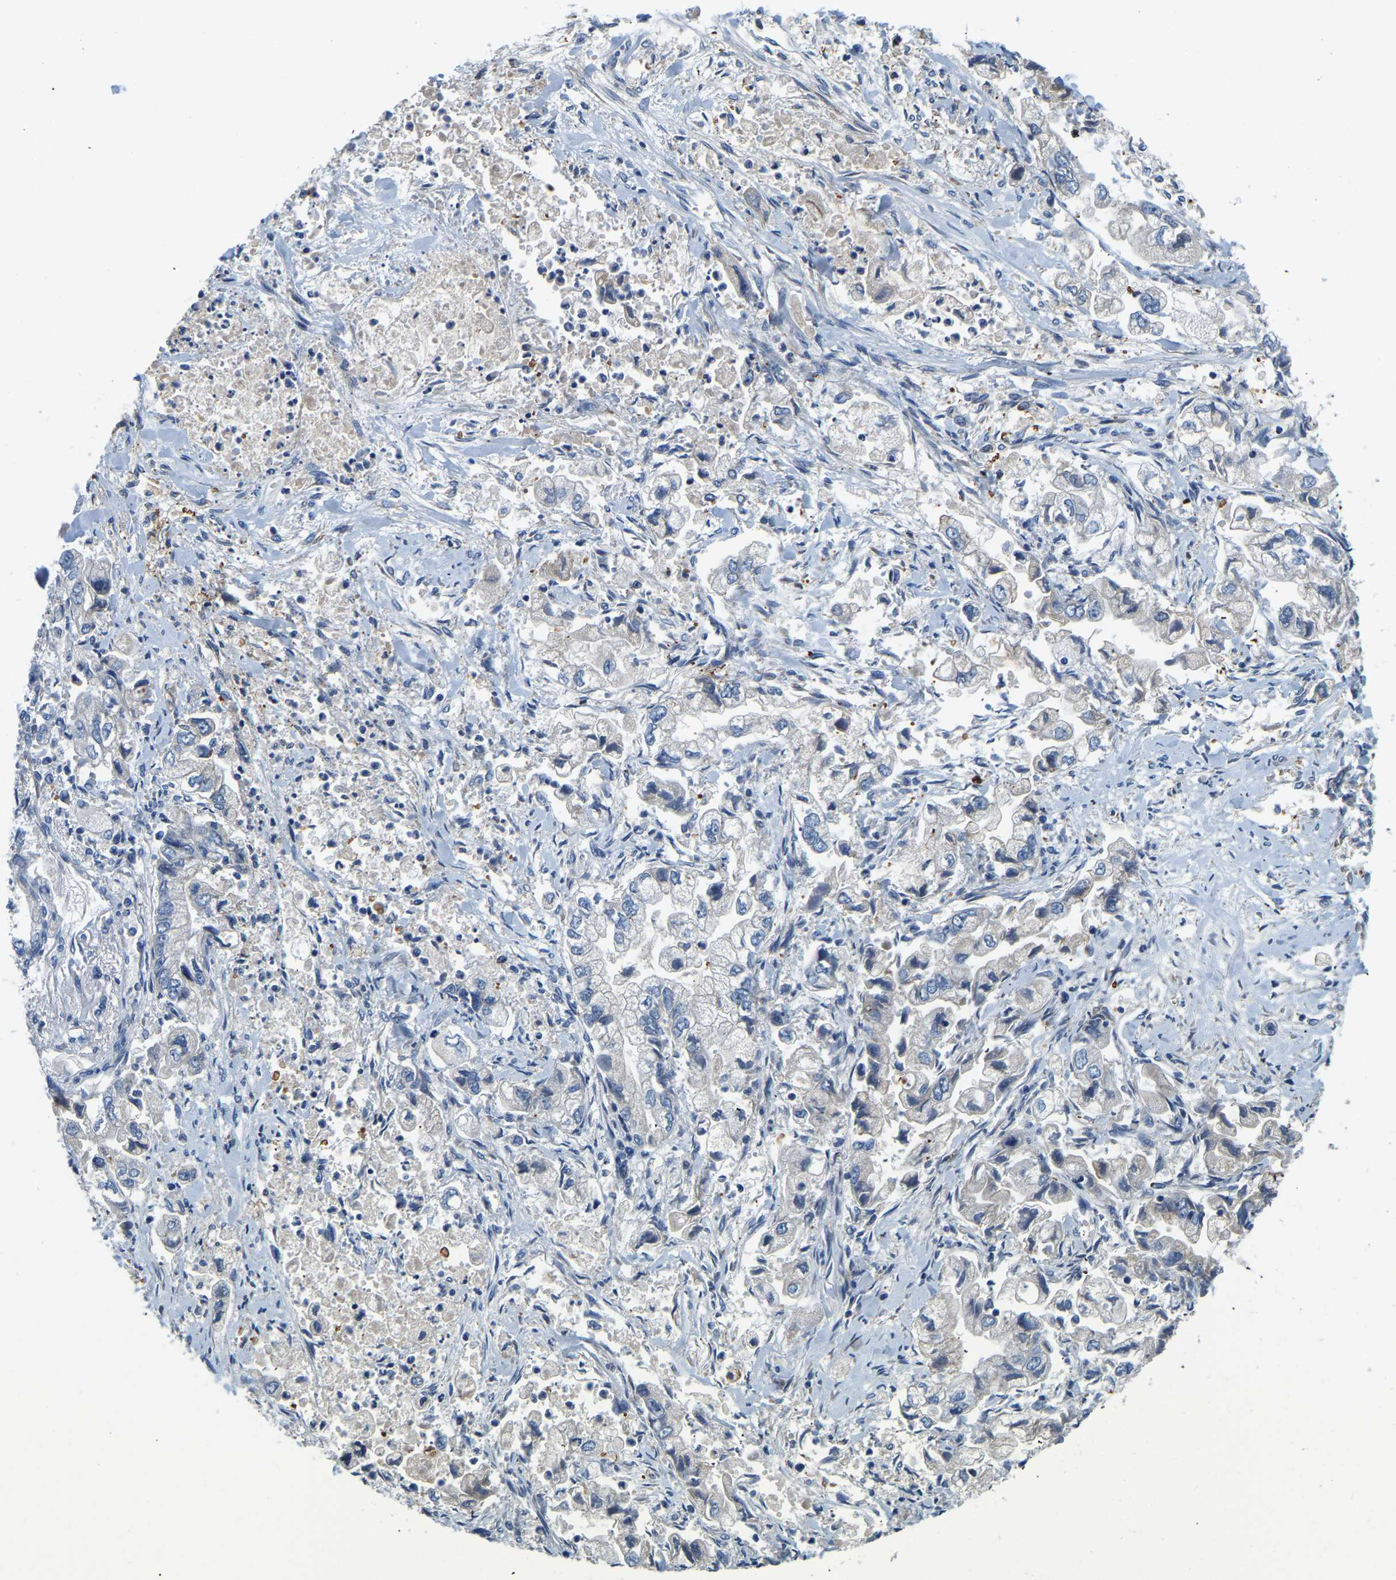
{"staining": {"intensity": "negative", "quantity": "none", "location": "none"}, "tissue": "stomach cancer", "cell_type": "Tumor cells", "image_type": "cancer", "snomed": [{"axis": "morphology", "description": "Normal tissue, NOS"}, {"axis": "morphology", "description": "Adenocarcinoma, NOS"}, {"axis": "topography", "description": "Stomach"}], "caption": "Stomach cancer (adenocarcinoma) stained for a protein using immunohistochemistry demonstrates no expression tumor cells.", "gene": "LIAS", "patient": {"sex": "male", "age": 62}}